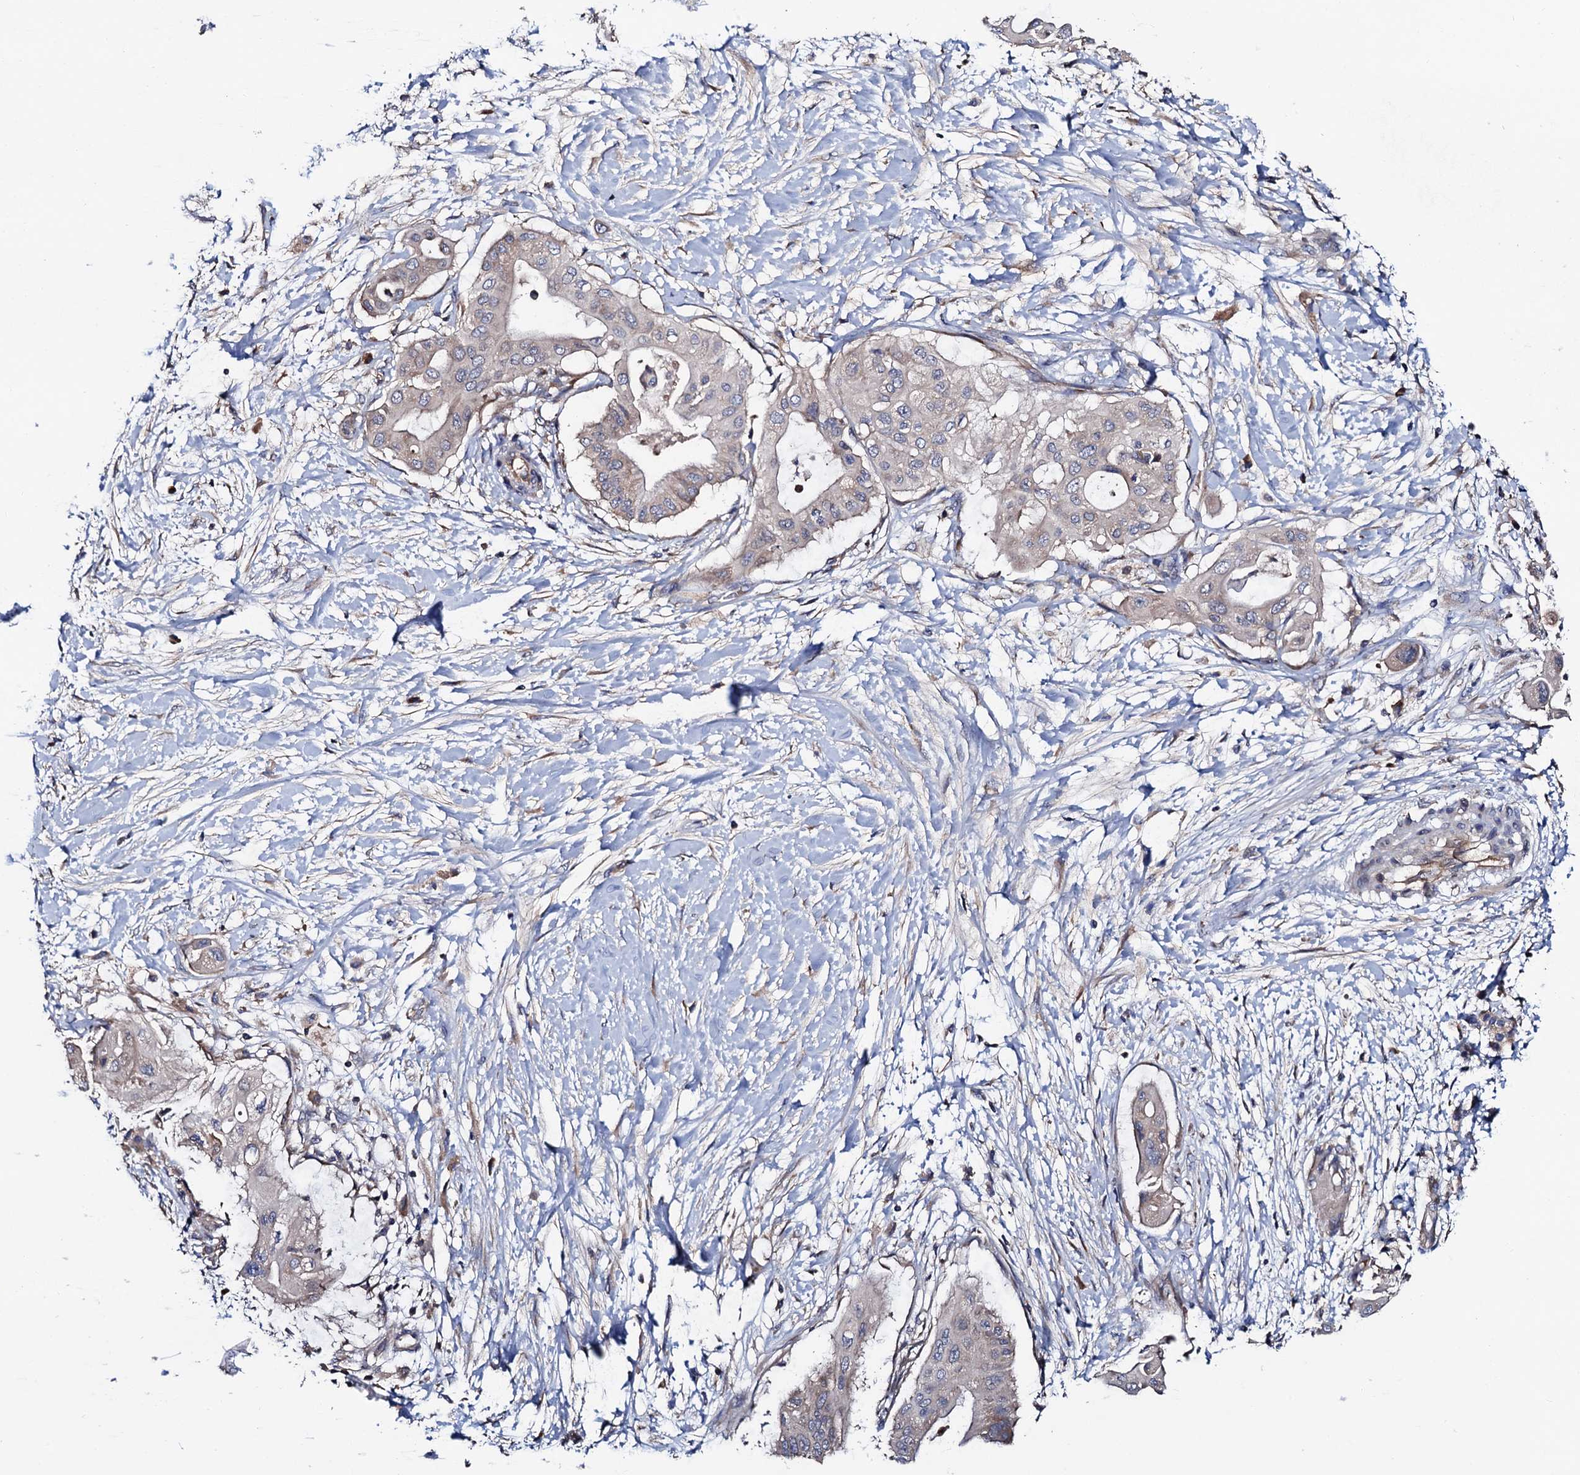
{"staining": {"intensity": "negative", "quantity": "none", "location": "none"}, "tissue": "pancreatic cancer", "cell_type": "Tumor cells", "image_type": "cancer", "snomed": [{"axis": "morphology", "description": "Adenocarcinoma, NOS"}, {"axis": "topography", "description": "Pancreas"}], "caption": "Photomicrograph shows no significant protein expression in tumor cells of pancreatic cancer.", "gene": "TRMT112", "patient": {"sex": "male", "age": 68}}